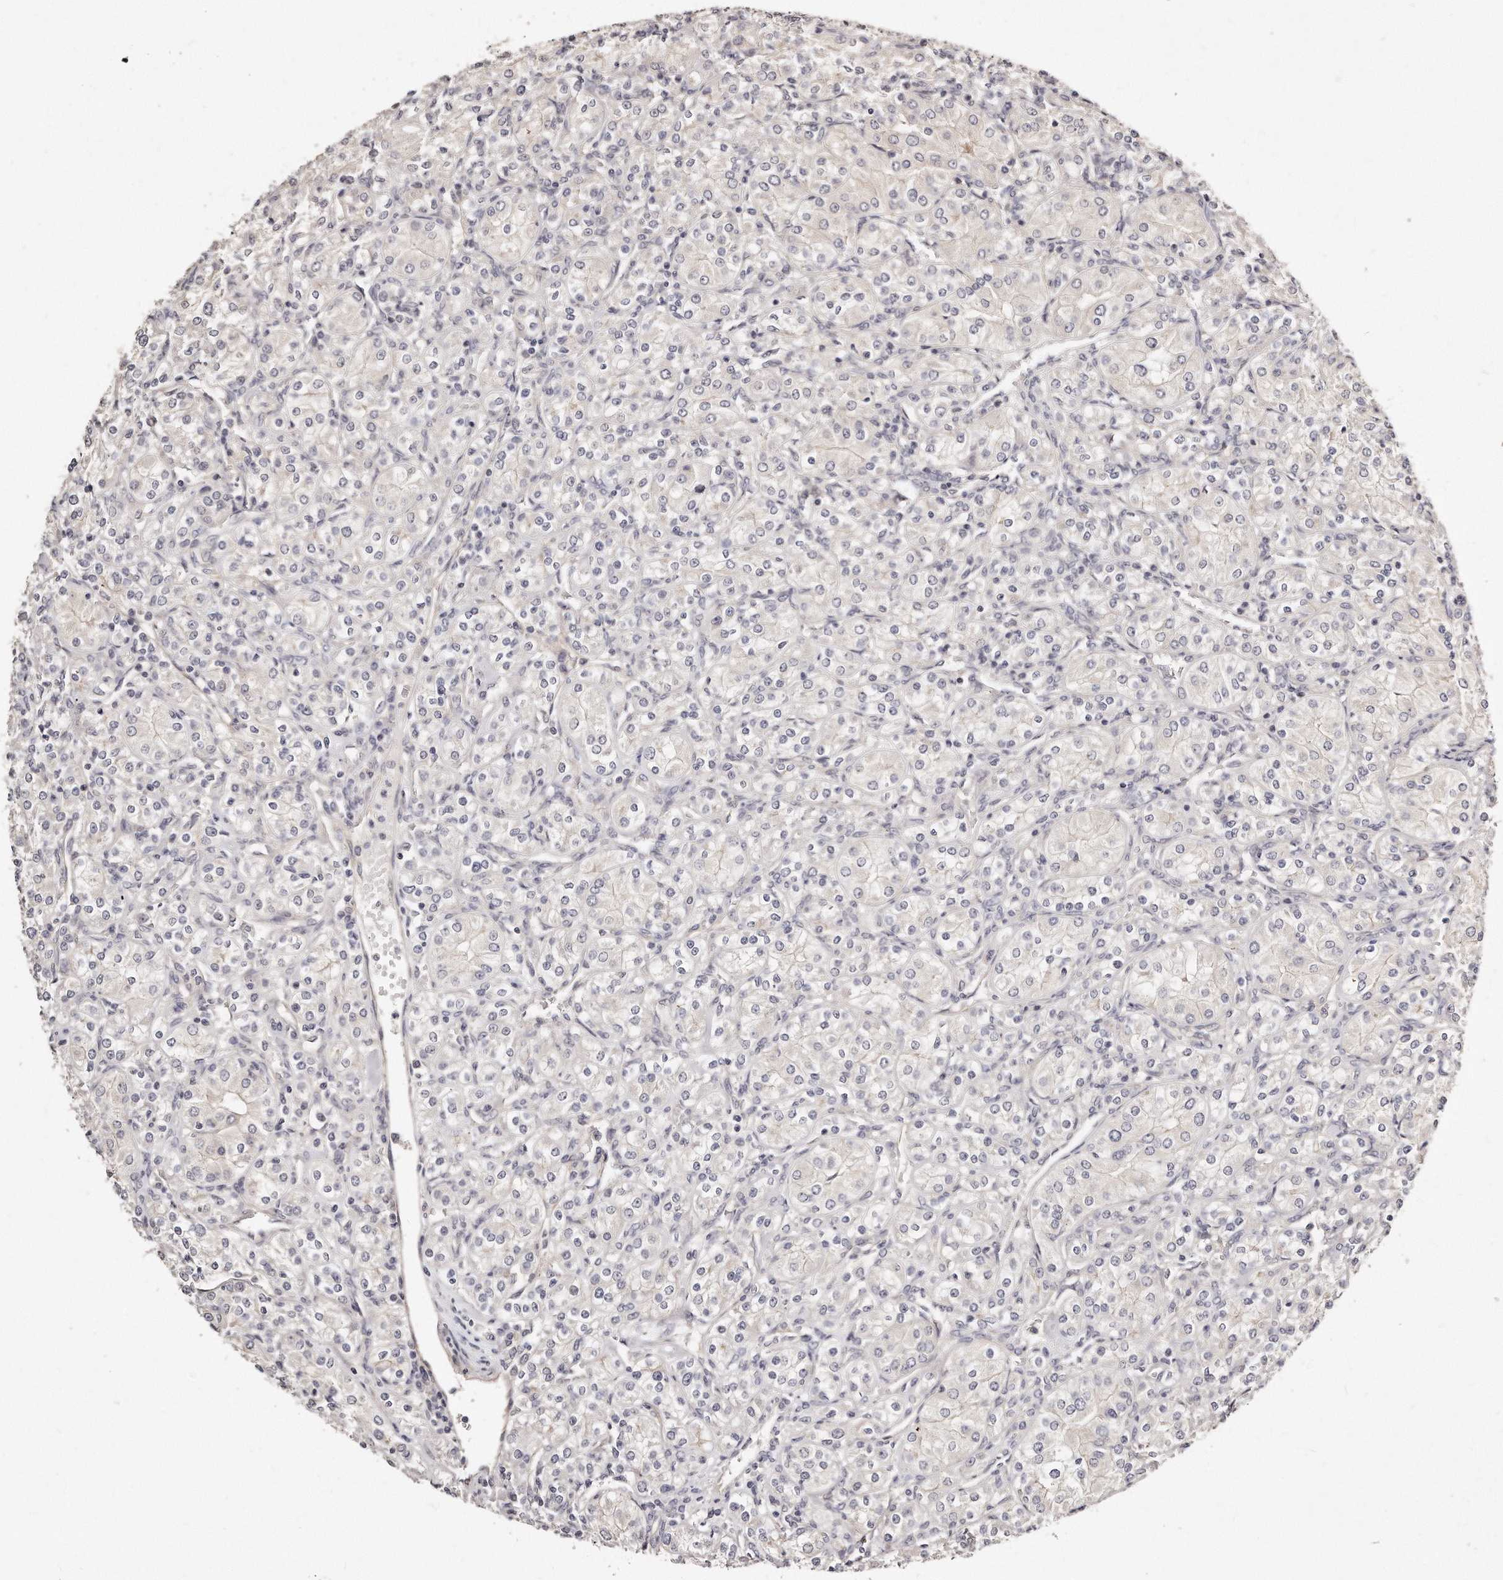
{"staining": {"intensity": "negative", "quantity": "none", "location": "none"}, "tissue": "renal cancer", "cell_type": "Tumor cells", "image_type": "cancer", "snomed": [{"axis": "morphology", "description": "Adenocarcinoma, NOS"}, {"axis": "topography", "description": "Kidney"}], "caption": "DAB immunohistochemical staining of human adenocarcinoma (renal) displays no significant expression in tumor cells.", "gene": "CASZ1", "patient": {"sex": "male", "age": 77}}